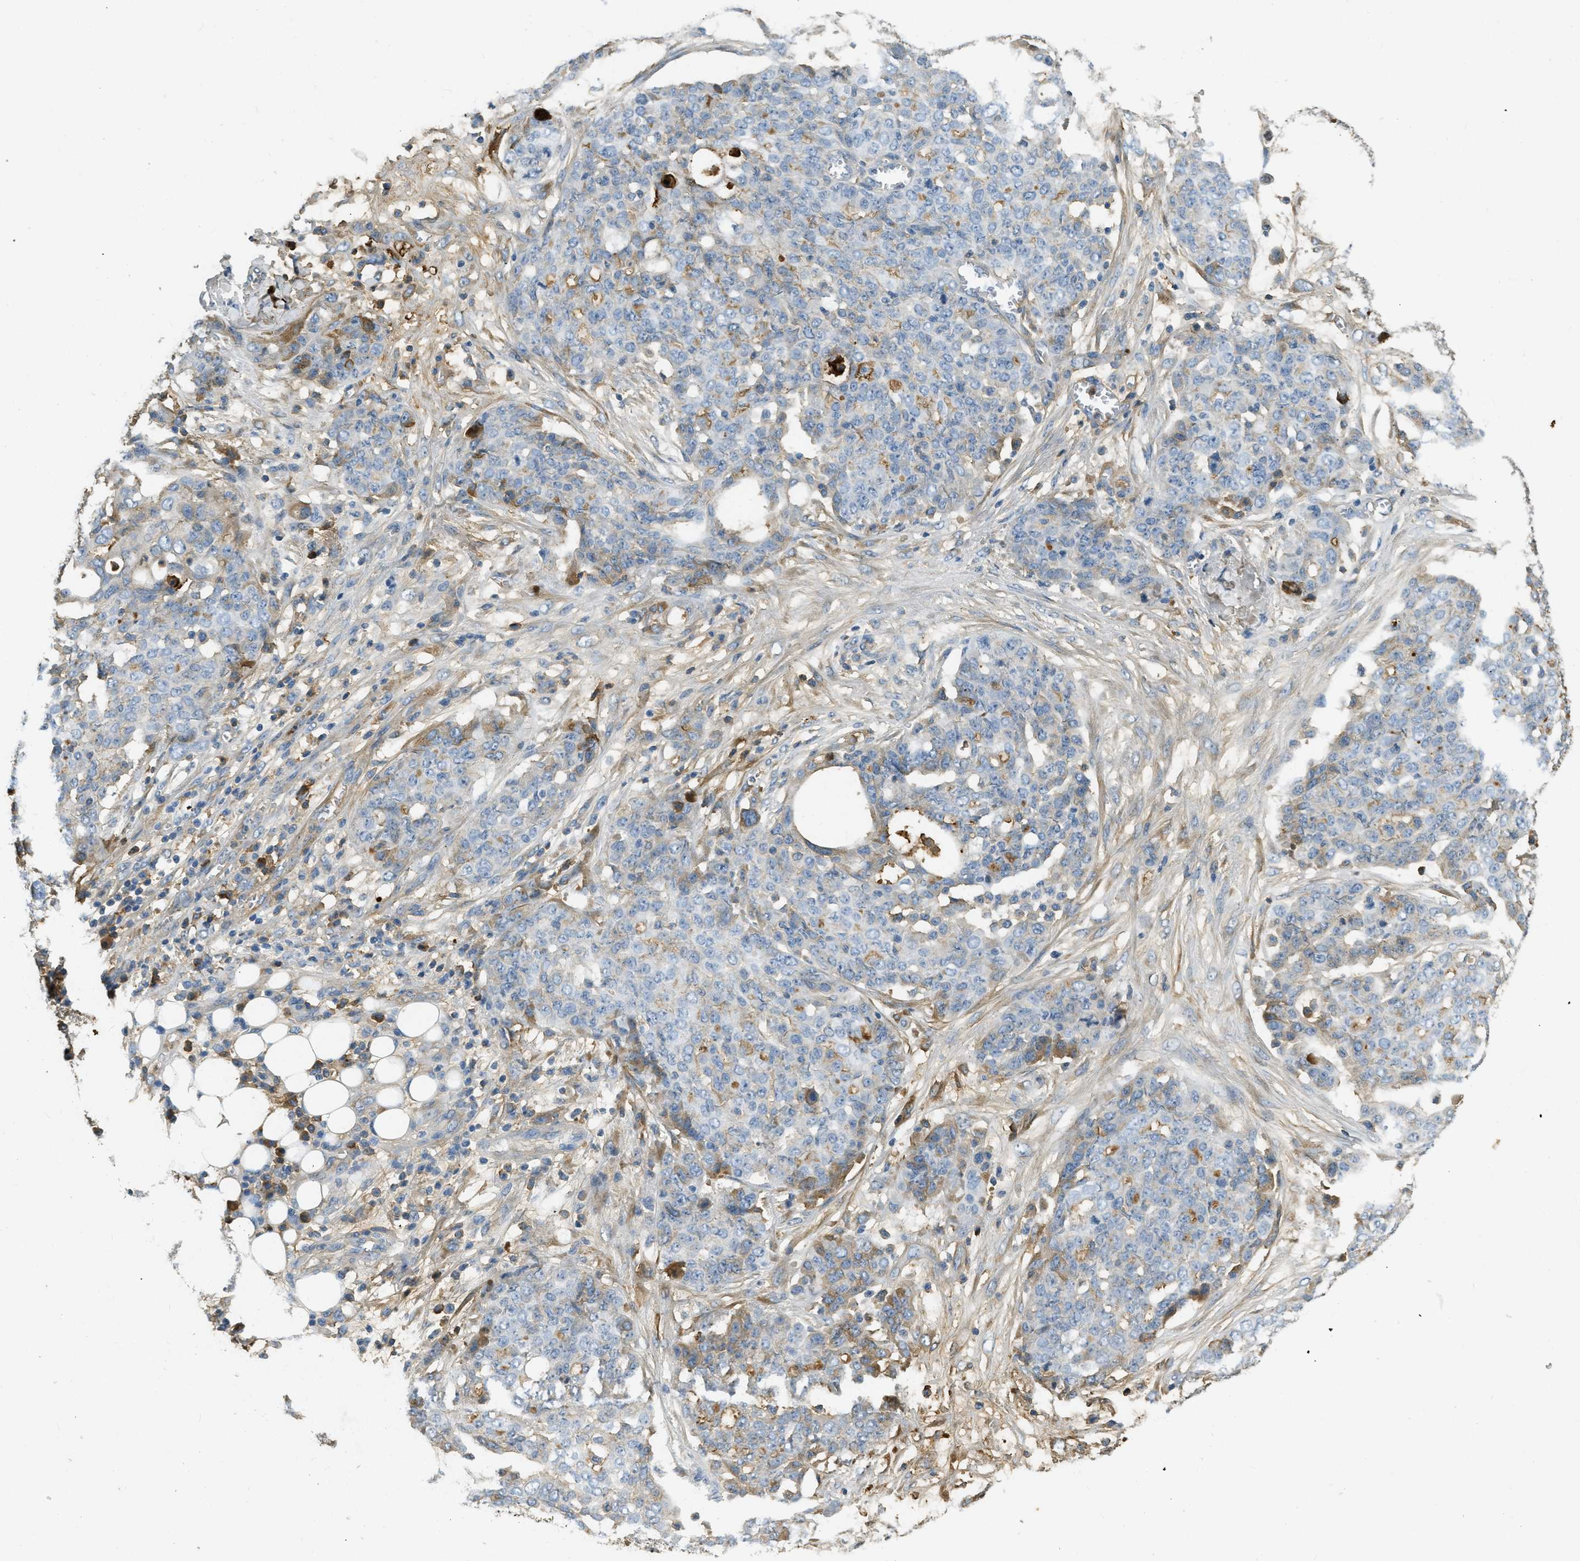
{"staining": {"intensity": "moderate", "quantity": "<25%", "location": "cytoplasmic/membranous"}, "tissue": "ovarian cancer", "cell_type": "Tumor cells", "image_type": "cancer", "snomed": [{"axis": "morphology", "description": "Cystadenocarcinoma, serous, NOS"}, {"axis": "topography", "description": "Soft tissue"}, {"axis": "topography", "description": "Ovary"}], "caption": "Human serous cystadenocarcinoma (ovarian) stained with a protein marker reveals moderate staining in tumor cells.", "gene": "PRTN3", "patient": {"sex": "female", "age": 57}}